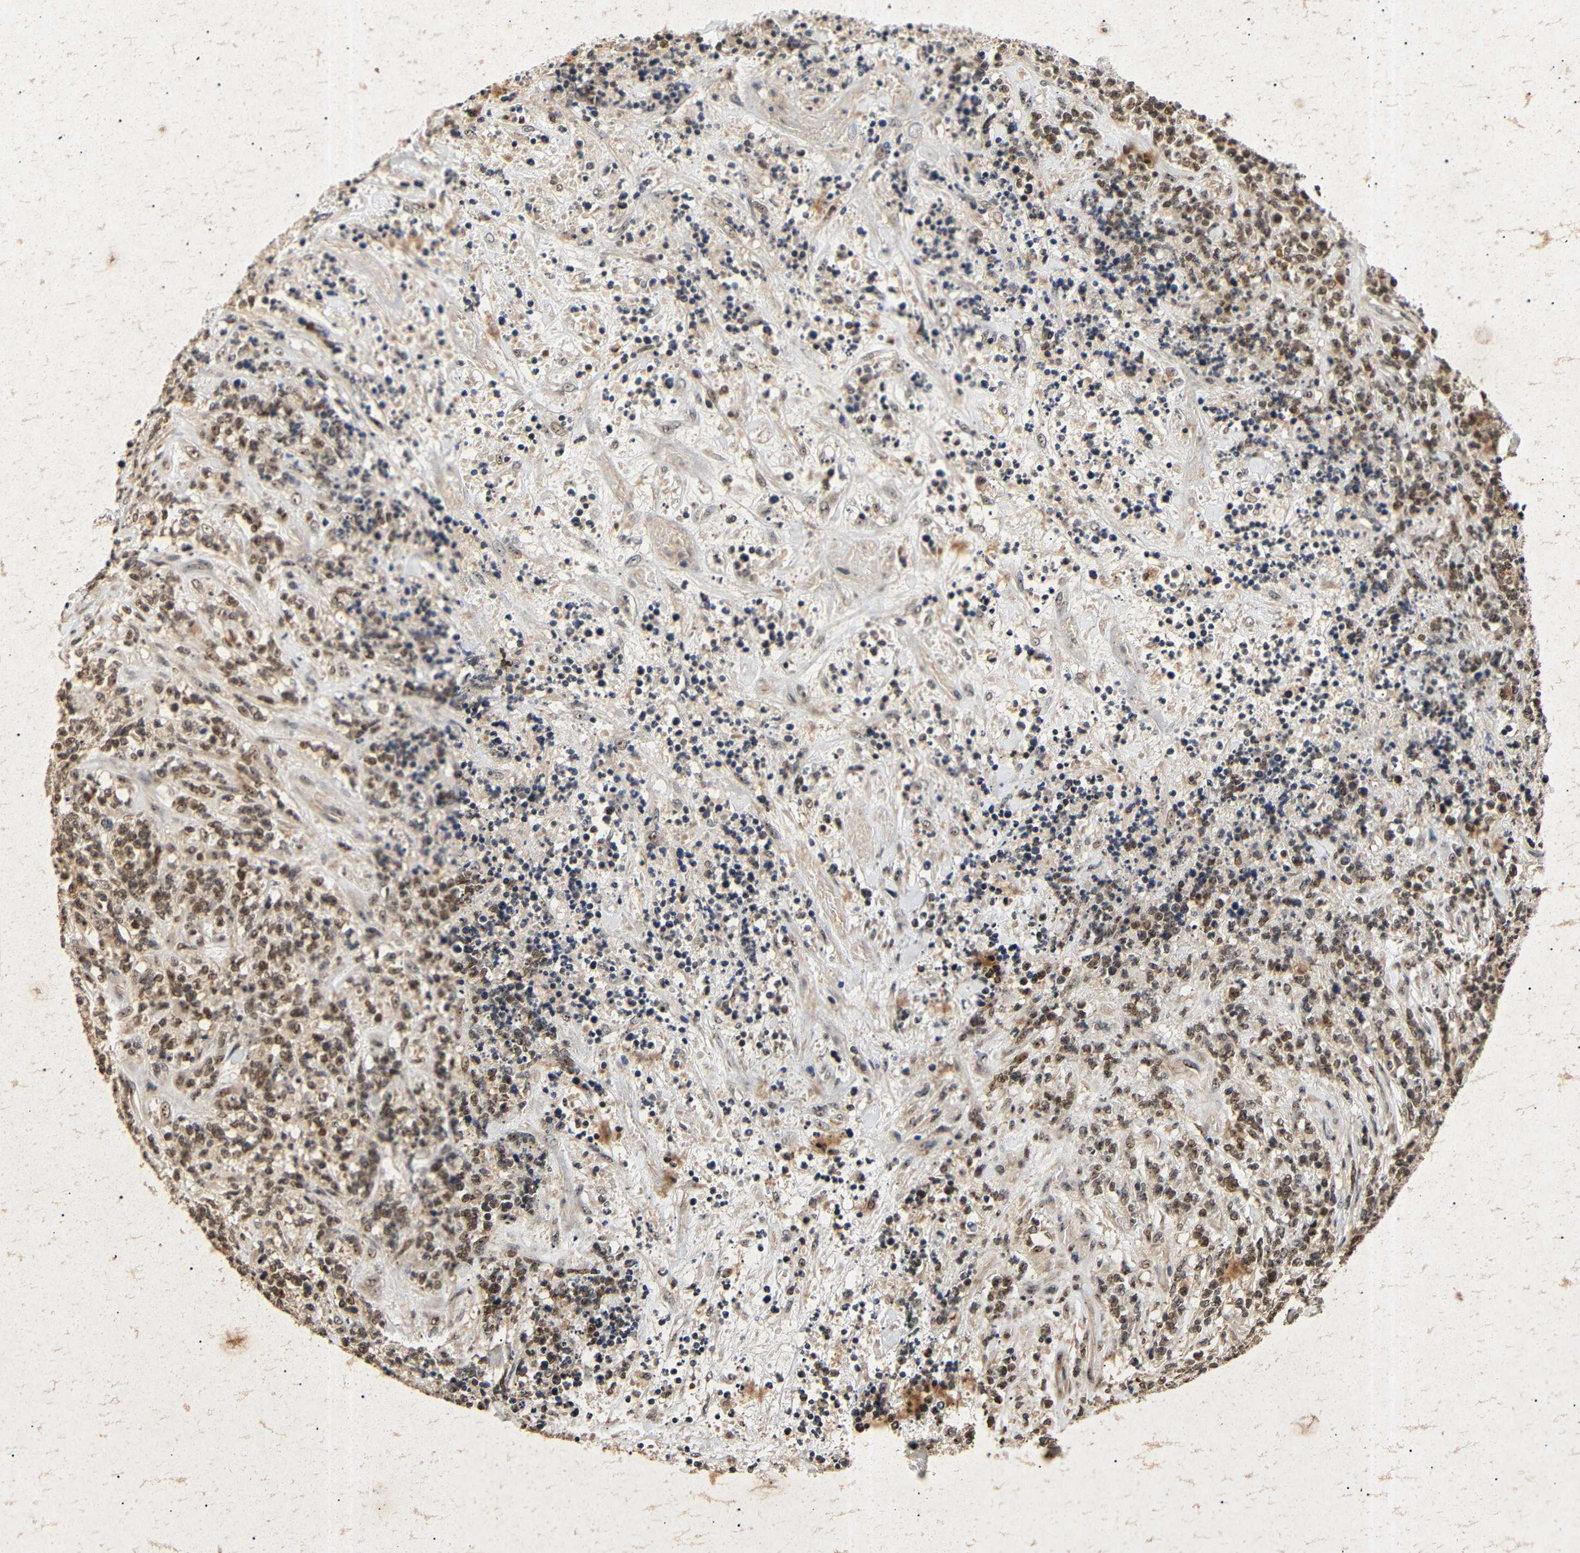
{"staining": {"intensity": "moderate", "quantity": ">75%", "location": "nuclear"}, "tissue": "lymphoma", "cell_type": "Tumor cells", "image_type": "cancer", "snomed": [{"axis": "morphology", "description": "Malignant lymphoma, non-Hodgkin's type, High grade"}, {"axis": "topography", "description": "Soft tissue"}], "caption": "Immunohistochemistry (IHC) histopathology image of human high-grade malignant lymphoma, non-Hodgkin's type stained for a protein (brown), which exhibits medium levels of moderate nuclear expression in about >75% of tumor cells.", "gene": "PARN", "patient": {"sex": "male", "age": 18}}